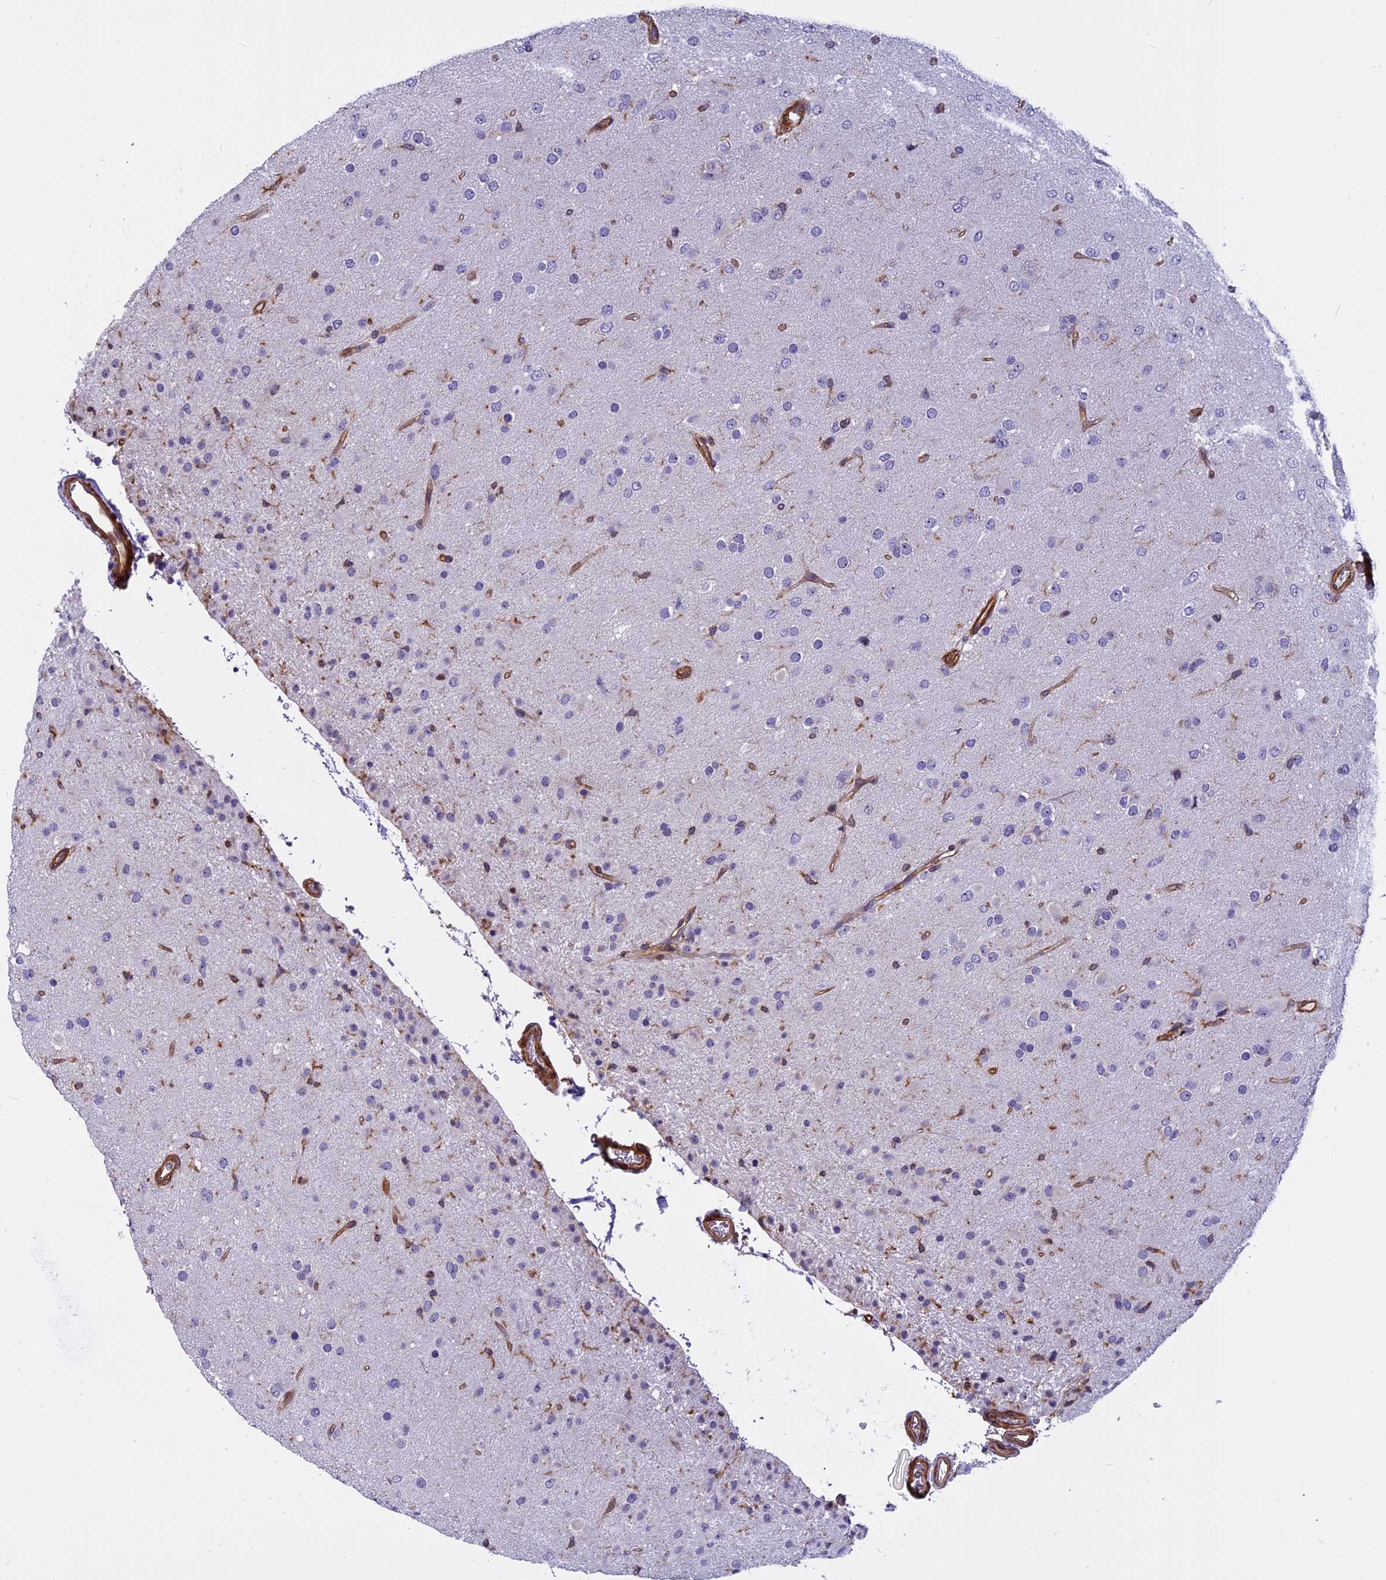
{"staining": {"intensity": "negative", "quantity": "none", "location": "none"}, "tissue": "glioma", "cell_type": "Tumor cells", "image_type": "cancer", "snomed": [{"axis": "morphology", "description": "Glioma, malignant, Low grade"}, {"axis": "topography", "description": "Brain"}], "caption": "Photomicrograph shows no protein expression in tumor cells of malignant glioma (low-grade) tissue. (Stains: DAB immunohistochemistry with hematoxylin counter stain, Microscopy: brightfield microscopy at high magnification).", "gene": "EHBP1L1", "patient": {"sex": "male", "age": 65}}